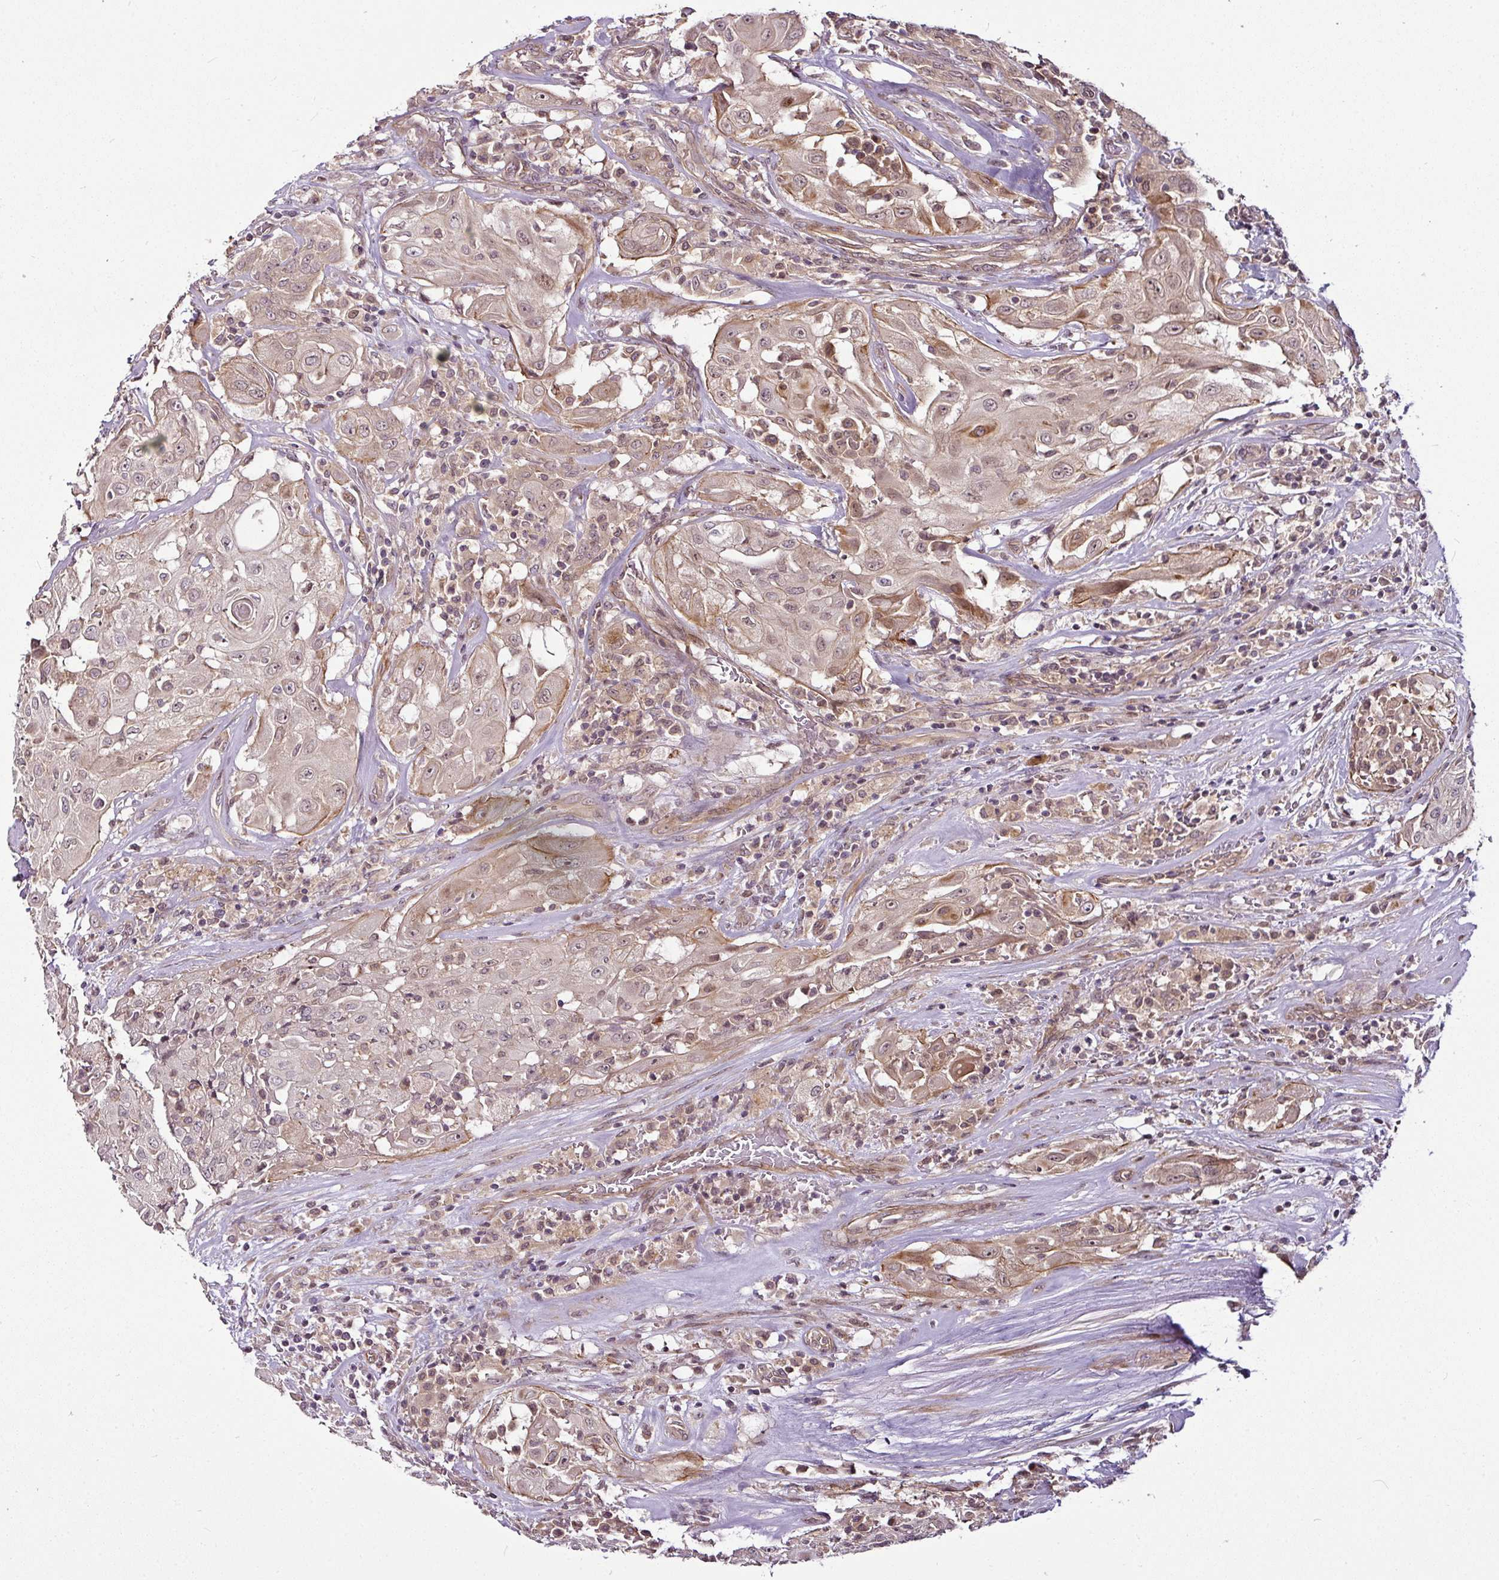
{"staining": {"intensity": "moderate", "quantity": "25%-75%", "location": "cytoplasmic/membranous,nuclear"}, "tissue": "thyroid cancer", "cell_type": "Tumor cells", "image_type": "cancer", "snomed": [{"axis": "morphology", "description": "Papillary adenocarcinoma, NOS"}, {"axis": "topography", "description": "Thyroid gland"}], "caption": "IHC histopathology image of neoplastic tissue: thyroid cancer (papillary adenocarcinoma) stained using immunohistochemistry demonstrates medium levels of moderate protein expression localized specifically in the cytoplasmic/membranous and nuclear of tumor cells, appearing as a cytoplasmic/membranous and nuclear brown color.", "gene": "DCAF13", "patient": {"sex": "female", "age": 59}}